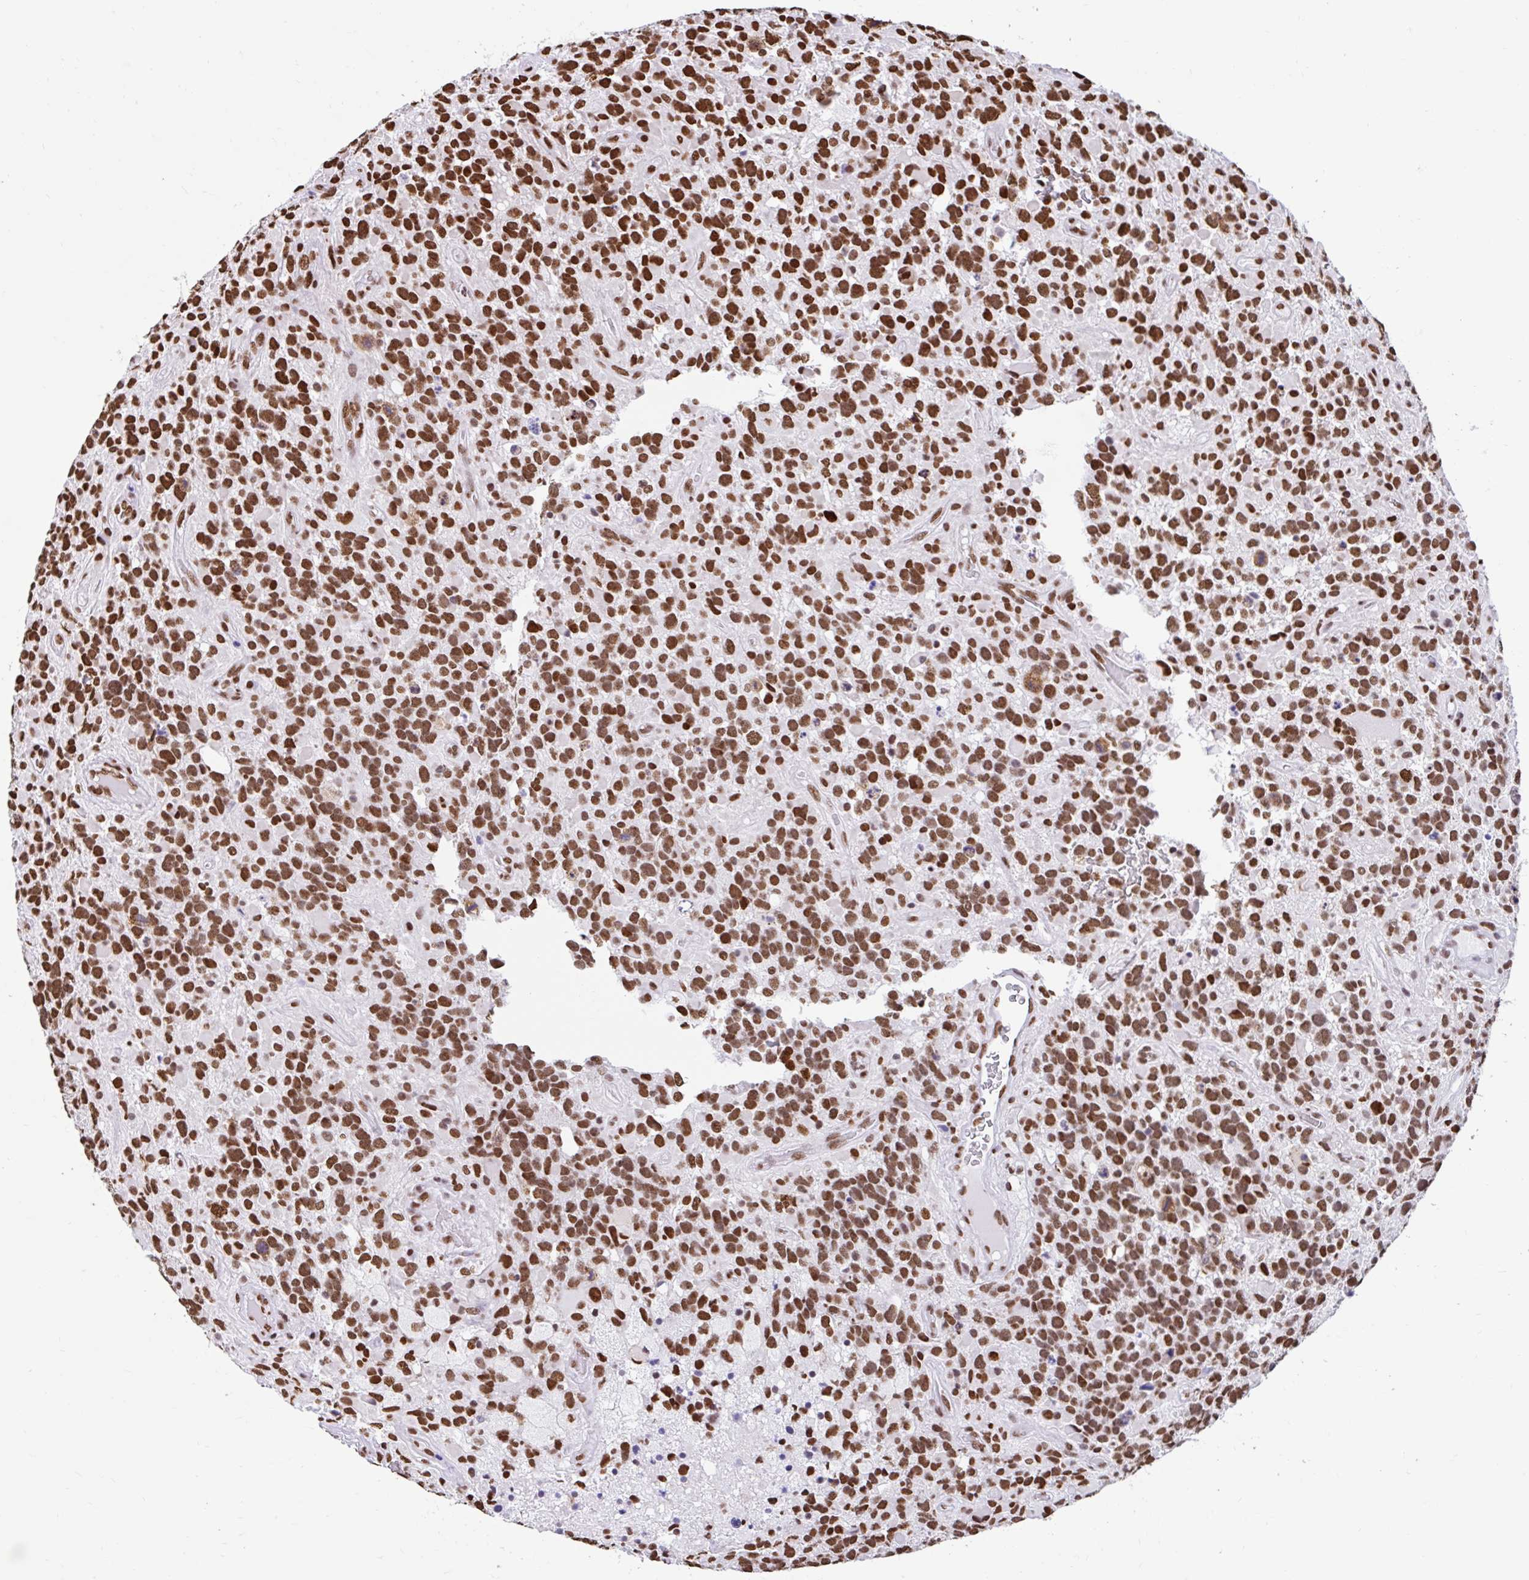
{"staining": {"intensity": "strong", "quantity": ">75%", "location": "nuclear"}, "tissue": "glioma", "cell_type": "Tumor cells", "image_type": "cancer", "snomed": [{"axis": "morphology", "description": "Glioma, malignant, High grade"}, {"axis": "topography", "description": "Brain"}], "caption": "High-power microscopy captured an immunohistochemistry image of malignant high-grade glioma, revealing strong nuclear expression in approximately >75% of tumor cells. (DAB (3,3'-diaminobenzidine) = brown stain, brightfield microscopy at high magnification).", "gene": "KHDRBS1", "patient": {"sex": "female", "age": 40}}